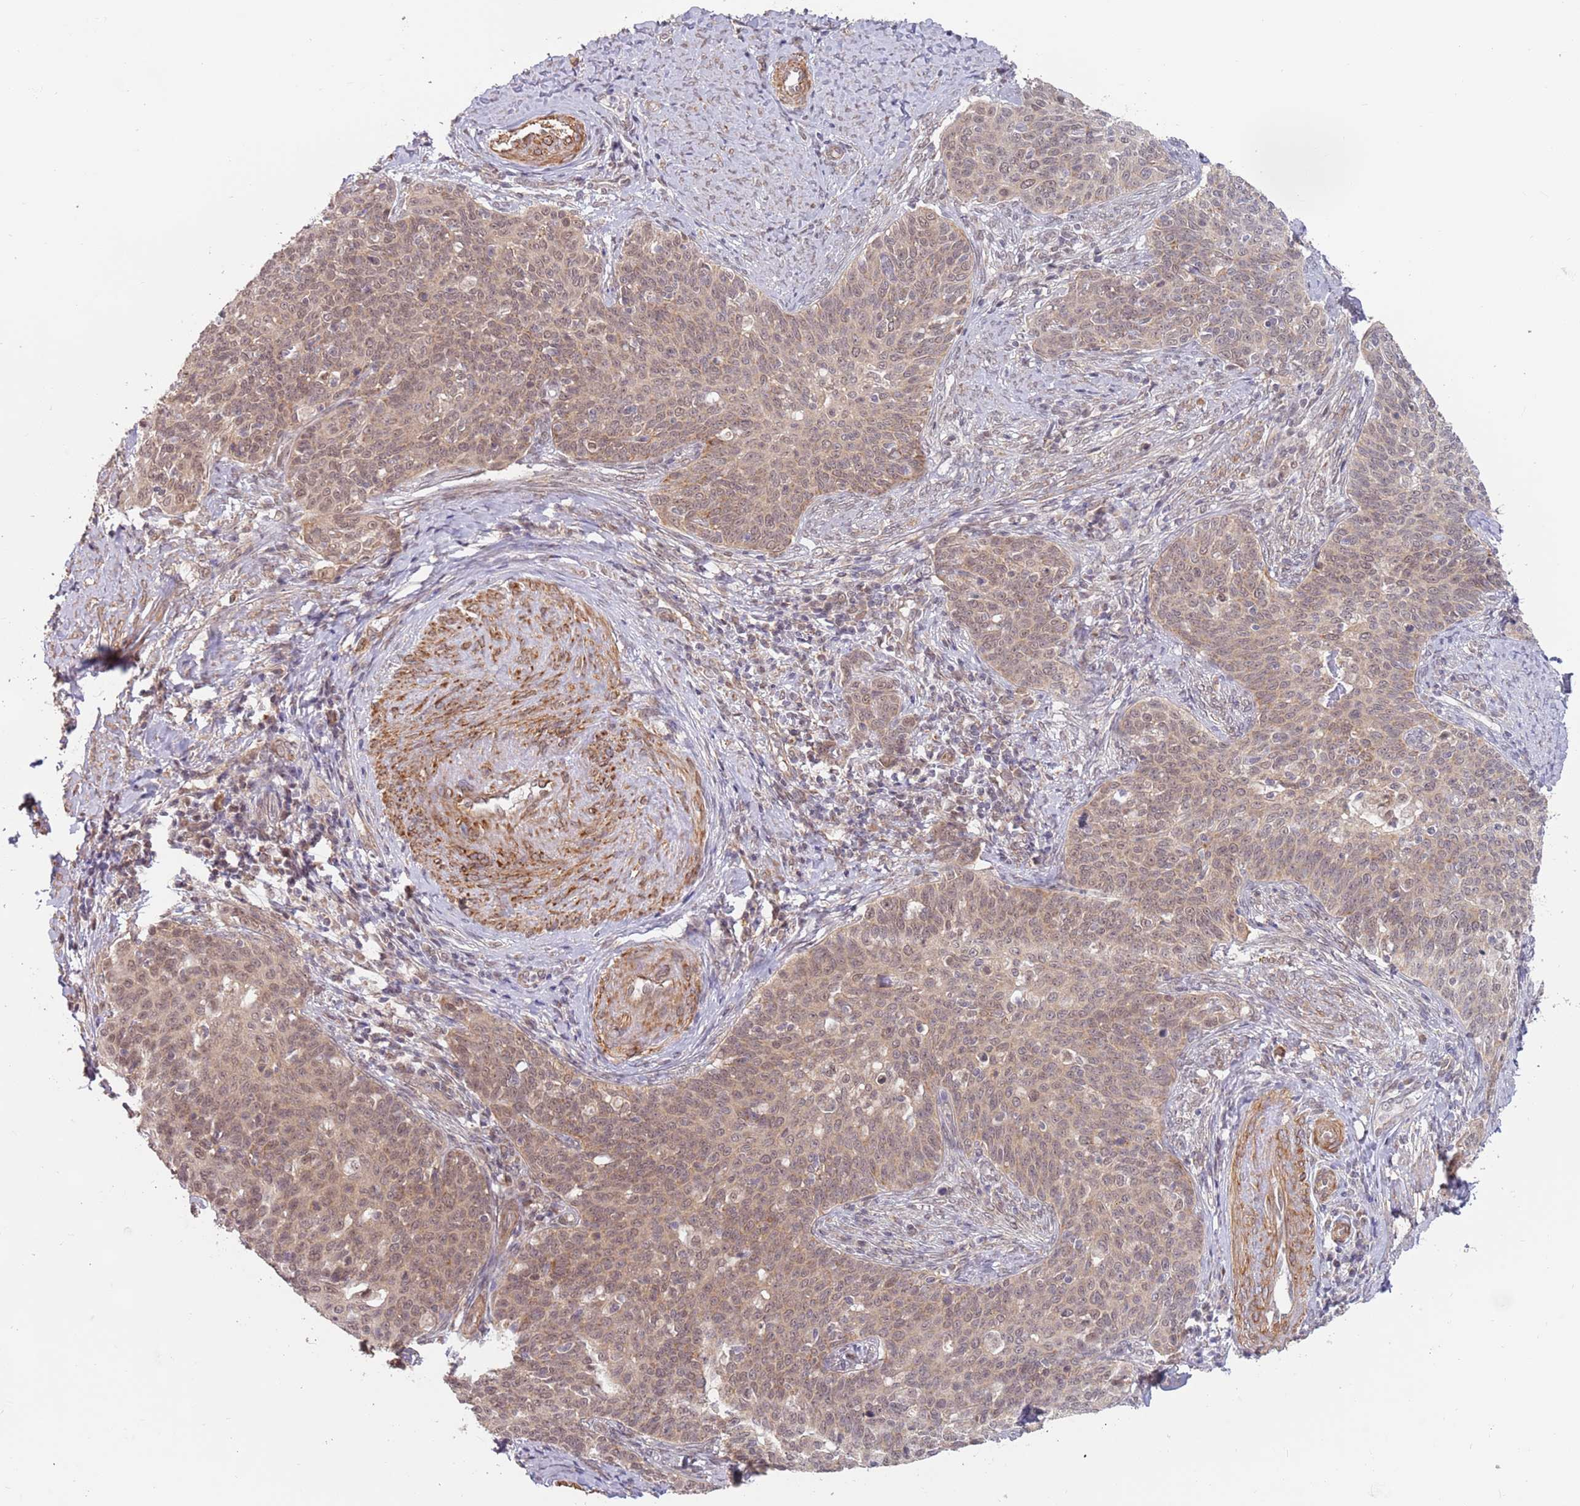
{"staining": {"intensity": "moderate", "quantity": ">75%", "location": "cytoplasmic/membranous,nuclear"}, "tissue": "cervical cancer", "cell_type": "Tumor cells", "image_type": "cancer", "snomed": [{"axis": "morphology", "description": "Squamous cell carcinoma, NOS"}, {"axis": "topography", "description": "Cervix"}], "caption": "Protein expression by immunohistochemistry demonstrates moderate cytoplasmic/membranous and nuclear expression in about >75% of tumor cells in cervical cancer. (Stains: DAB (3,3'-diaminobenzidine) in brown, nuclei in blue, Microscopy: brightfield microscopy at high magnification).", "gene": "UQCC3", "patient": {"sex": "female", "age": 39}}